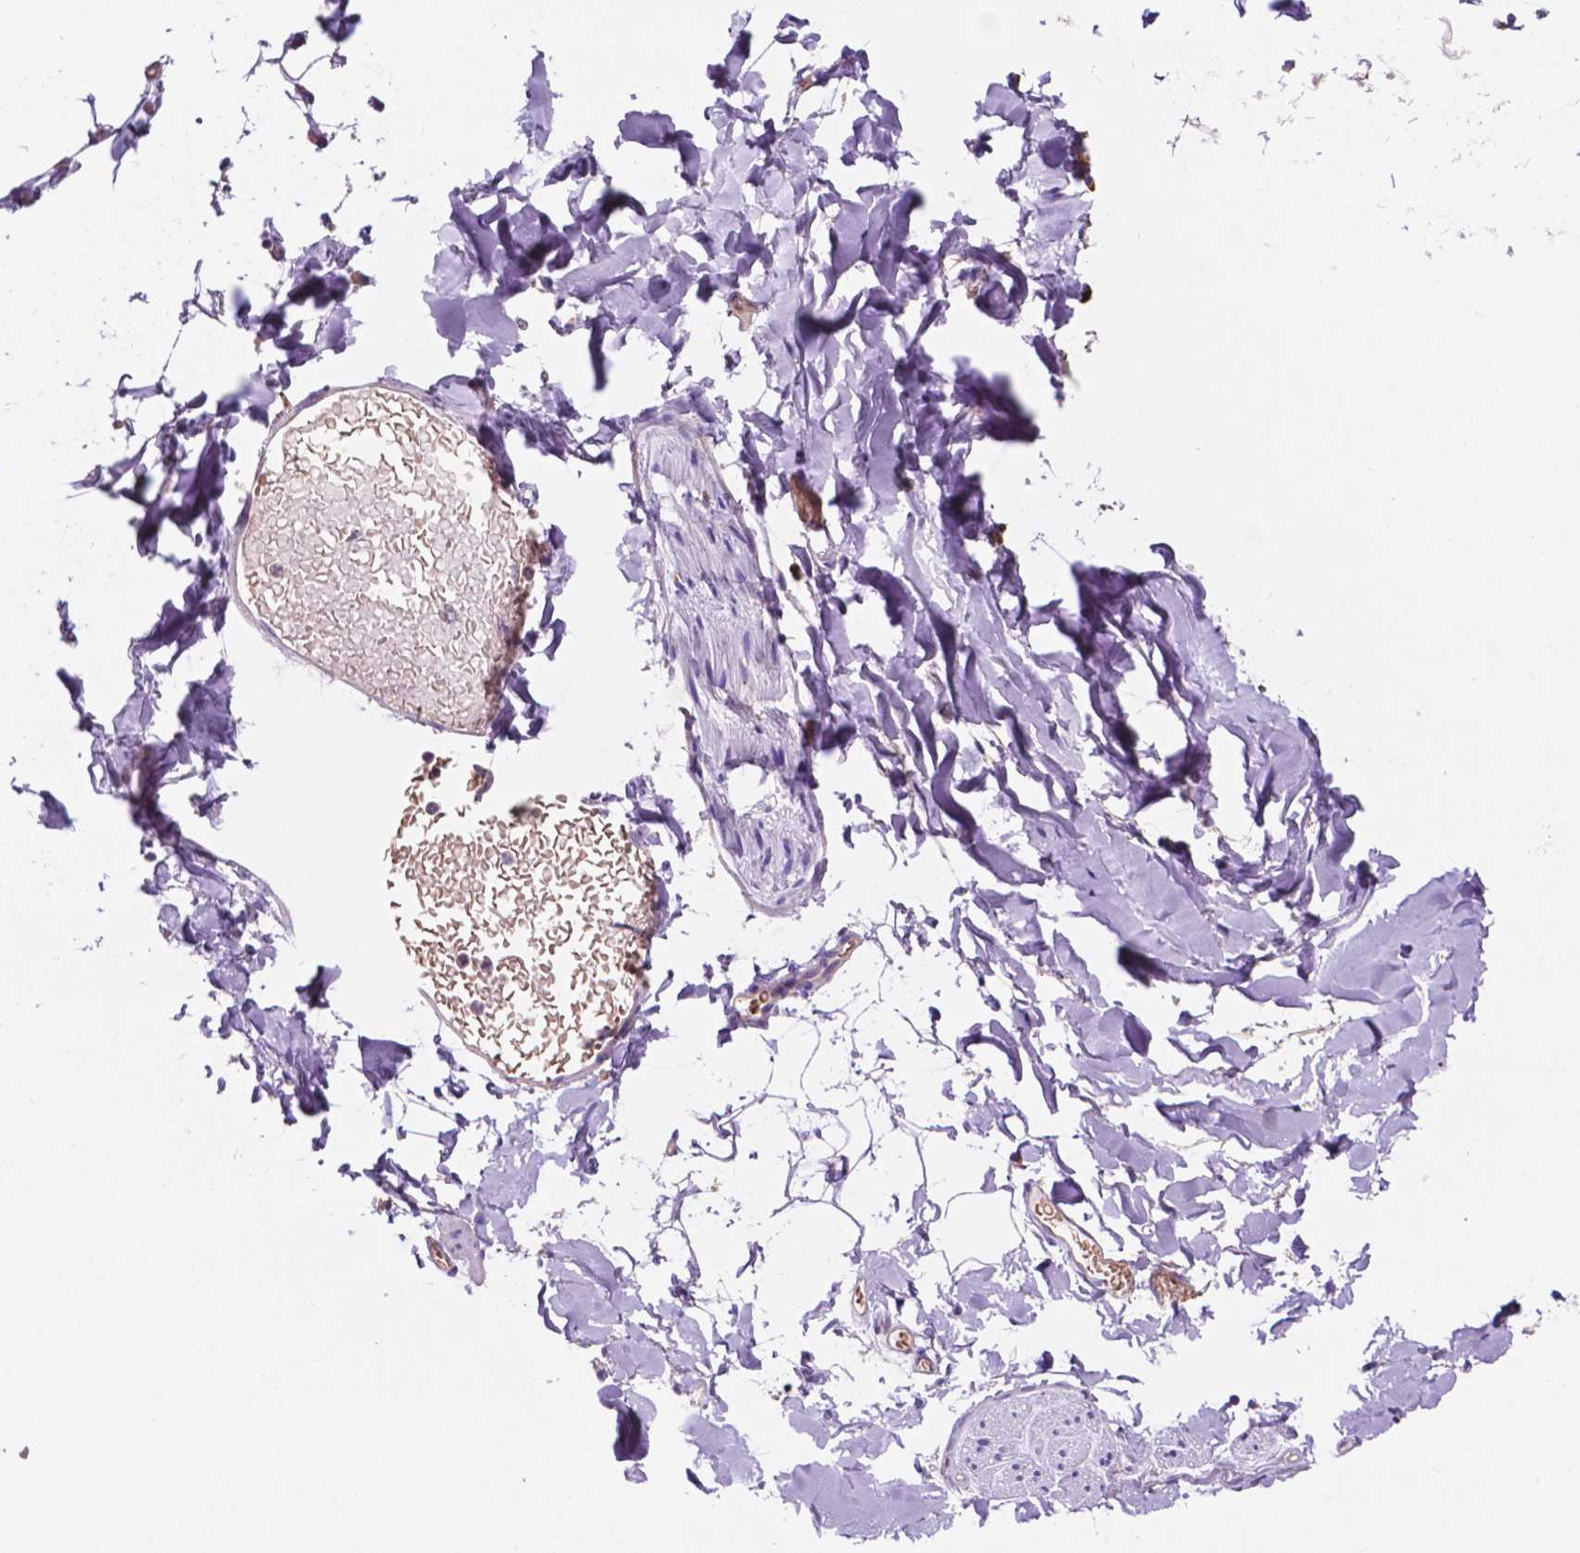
{"staining": {"intensity": "negative", "quantity": "none", "location": "none"}, "tissue": "adipose tissue", "cell_type": "Adipocytes", "image_type": "normal", "snomed": [{"axis": "morphology", "description": "Normal tissue, NOS"}, {"axis": "topography", "description": "Gallbladder"}, {"axis": "topography", "description": "Peripheral nerve tissue"}], "caption": "DAB immunohistochemical staining of benign adipose tissue shows no significant expression in adipocytes.", "gene": "MKRN2OS", "patient": {"sex": "female", "age": 45}}